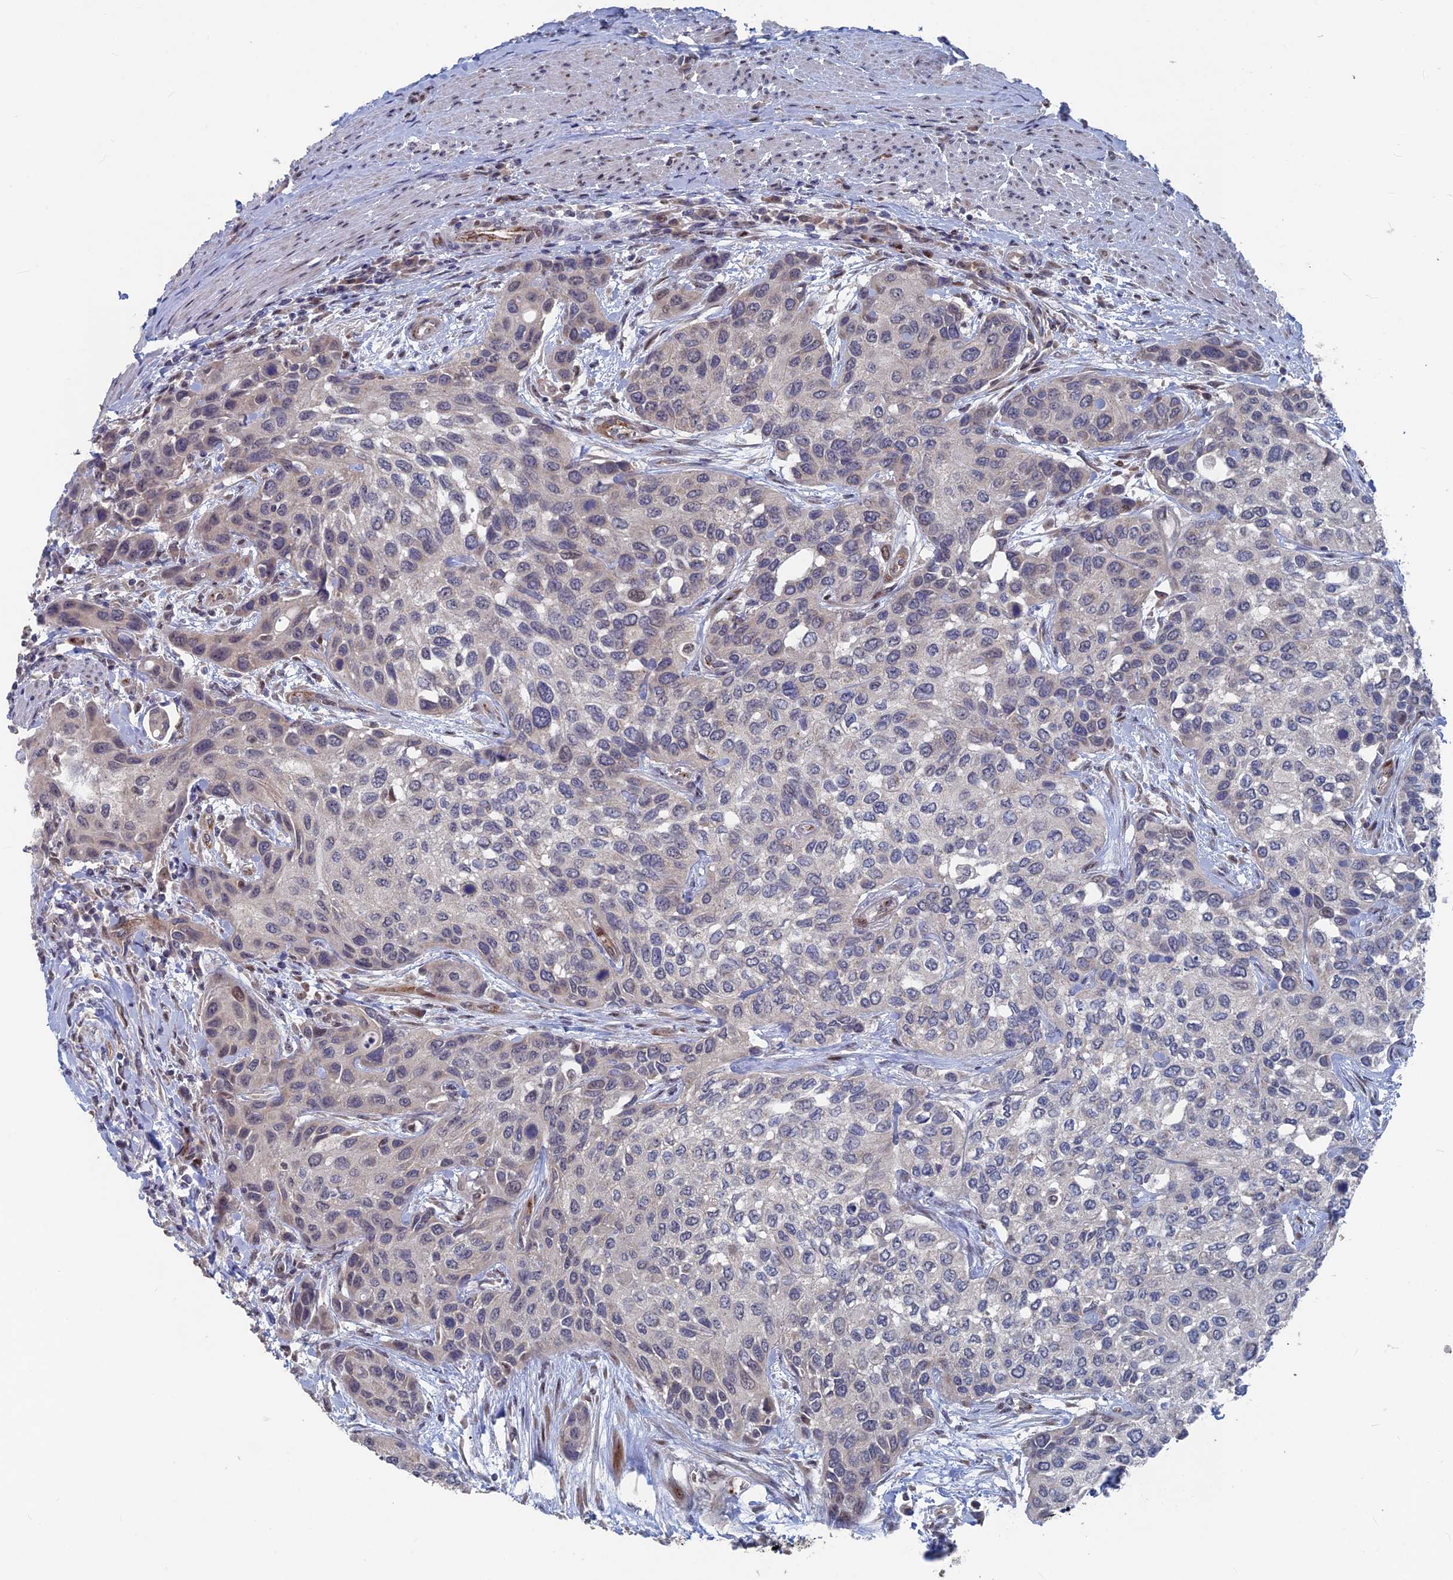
{"staining": {"intensity": "weak", "quantity": "<25%", "location": "nuclear"}, "tissue": "urothelial cancer", "cell_type": "Tumor cells", "image_type": "cancer", "snomed": [{"axis": "morphology", "description": "Normal tissue, NOS"}, {"axis": "morphology", "description": "Urothelial carcinoma, High grade"}, {"axis": "topography", "description": "Vascular tissue"}, {"axis": "topography", "description": "Urinary bladder"}], "caption": "Tumor cells are negative for brown protein staining in urothelial cancer.", "gene": "SH3D21", "patient": {"sex": "female", "age": 56}}